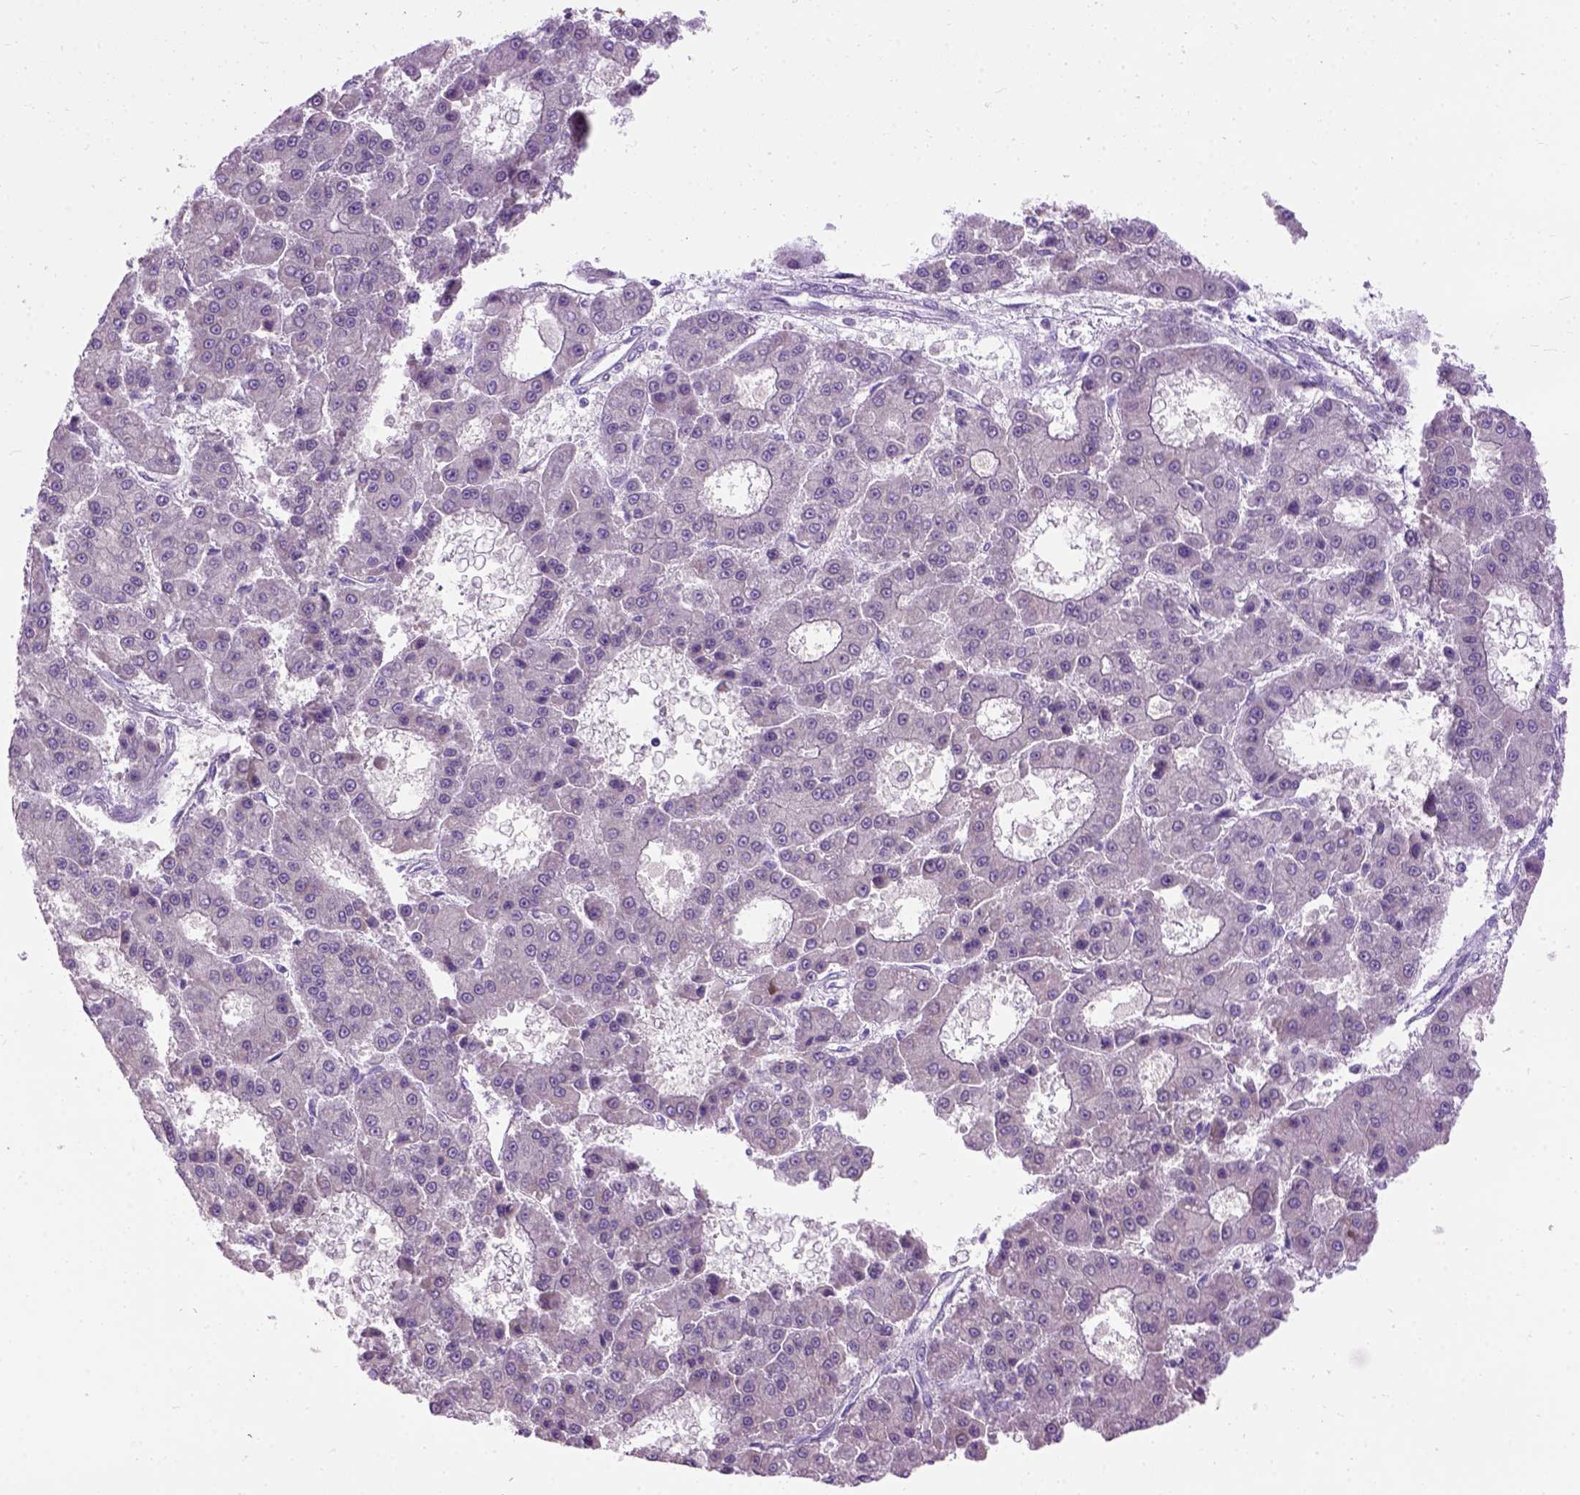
{"staining": {"intensity": "negative", "quantity": "none", "location": "none"}, "tissue": "liver cancer", "cell_type": "Tumor cells", "image_type": "cancer", "snomed": [{"axis": "morphology", "description": "Carcinoma, Hepatocellular, NOS"}, {"axis": "topography", "description": "Liver"}], "caption": "An IHC micrograph of liver cancer is shown. There is no staining in tumor cells of liver cancer.", "gene": "MAPT", "patient": {"sex": "male", "age": 70}}